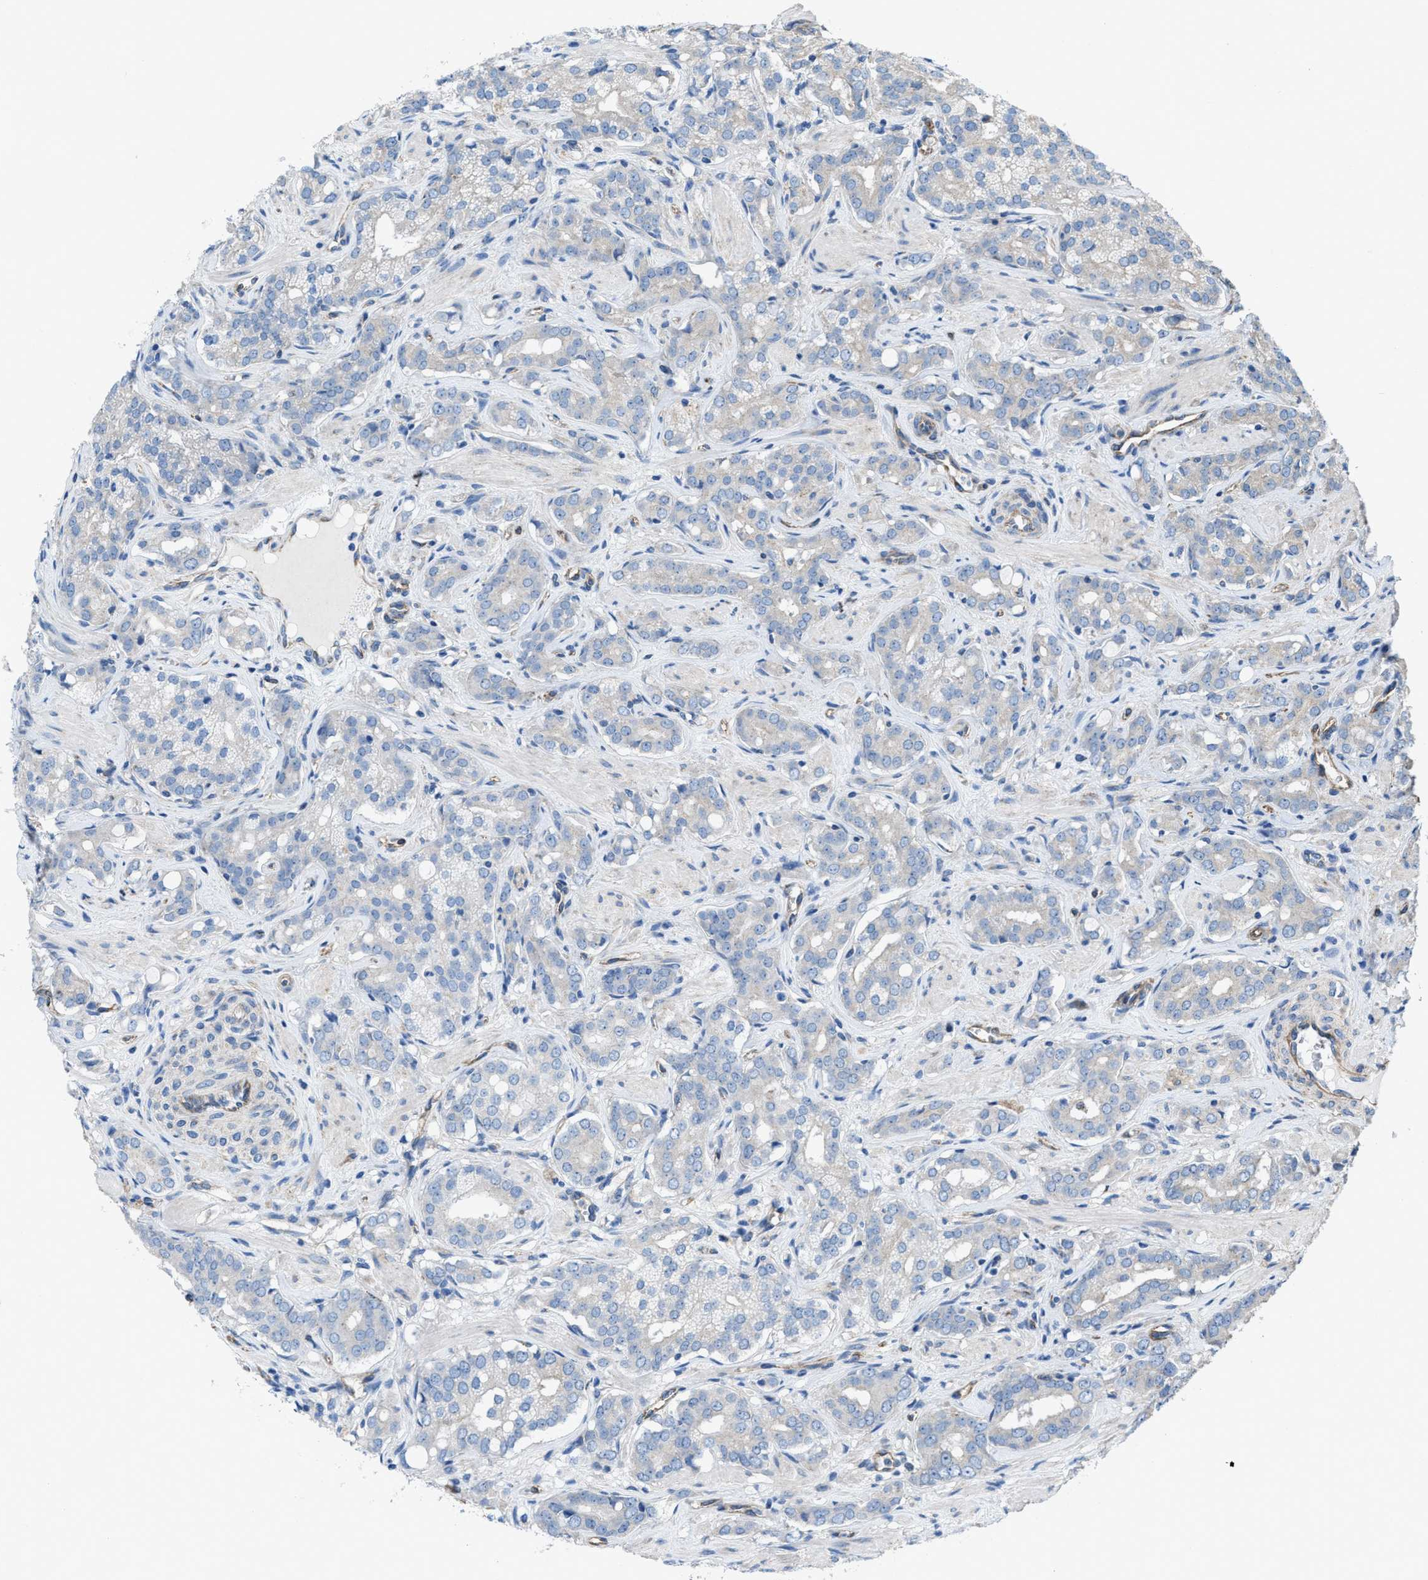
{"staining": {"intensity": "negative", "quantity": "none", "location": "none"}, "tissue": "prostate cancer", "cell_type": "Tumor cells", "image_type": "cancer", "snomed": [{"axis": "morphology", "description": "Adenocarcinoma, High grade"}, {"axis": "topography", "description": "Prostate"}], "caption": "DAB (3,3'-diaminobenzidine) immunohistochemical staining of human high-grade adenocarcinoma (prostate) displays no significant positivity in tumor cells.", "gene": "DOLPP1", "patient": {"sex": "male", "age": 52}}